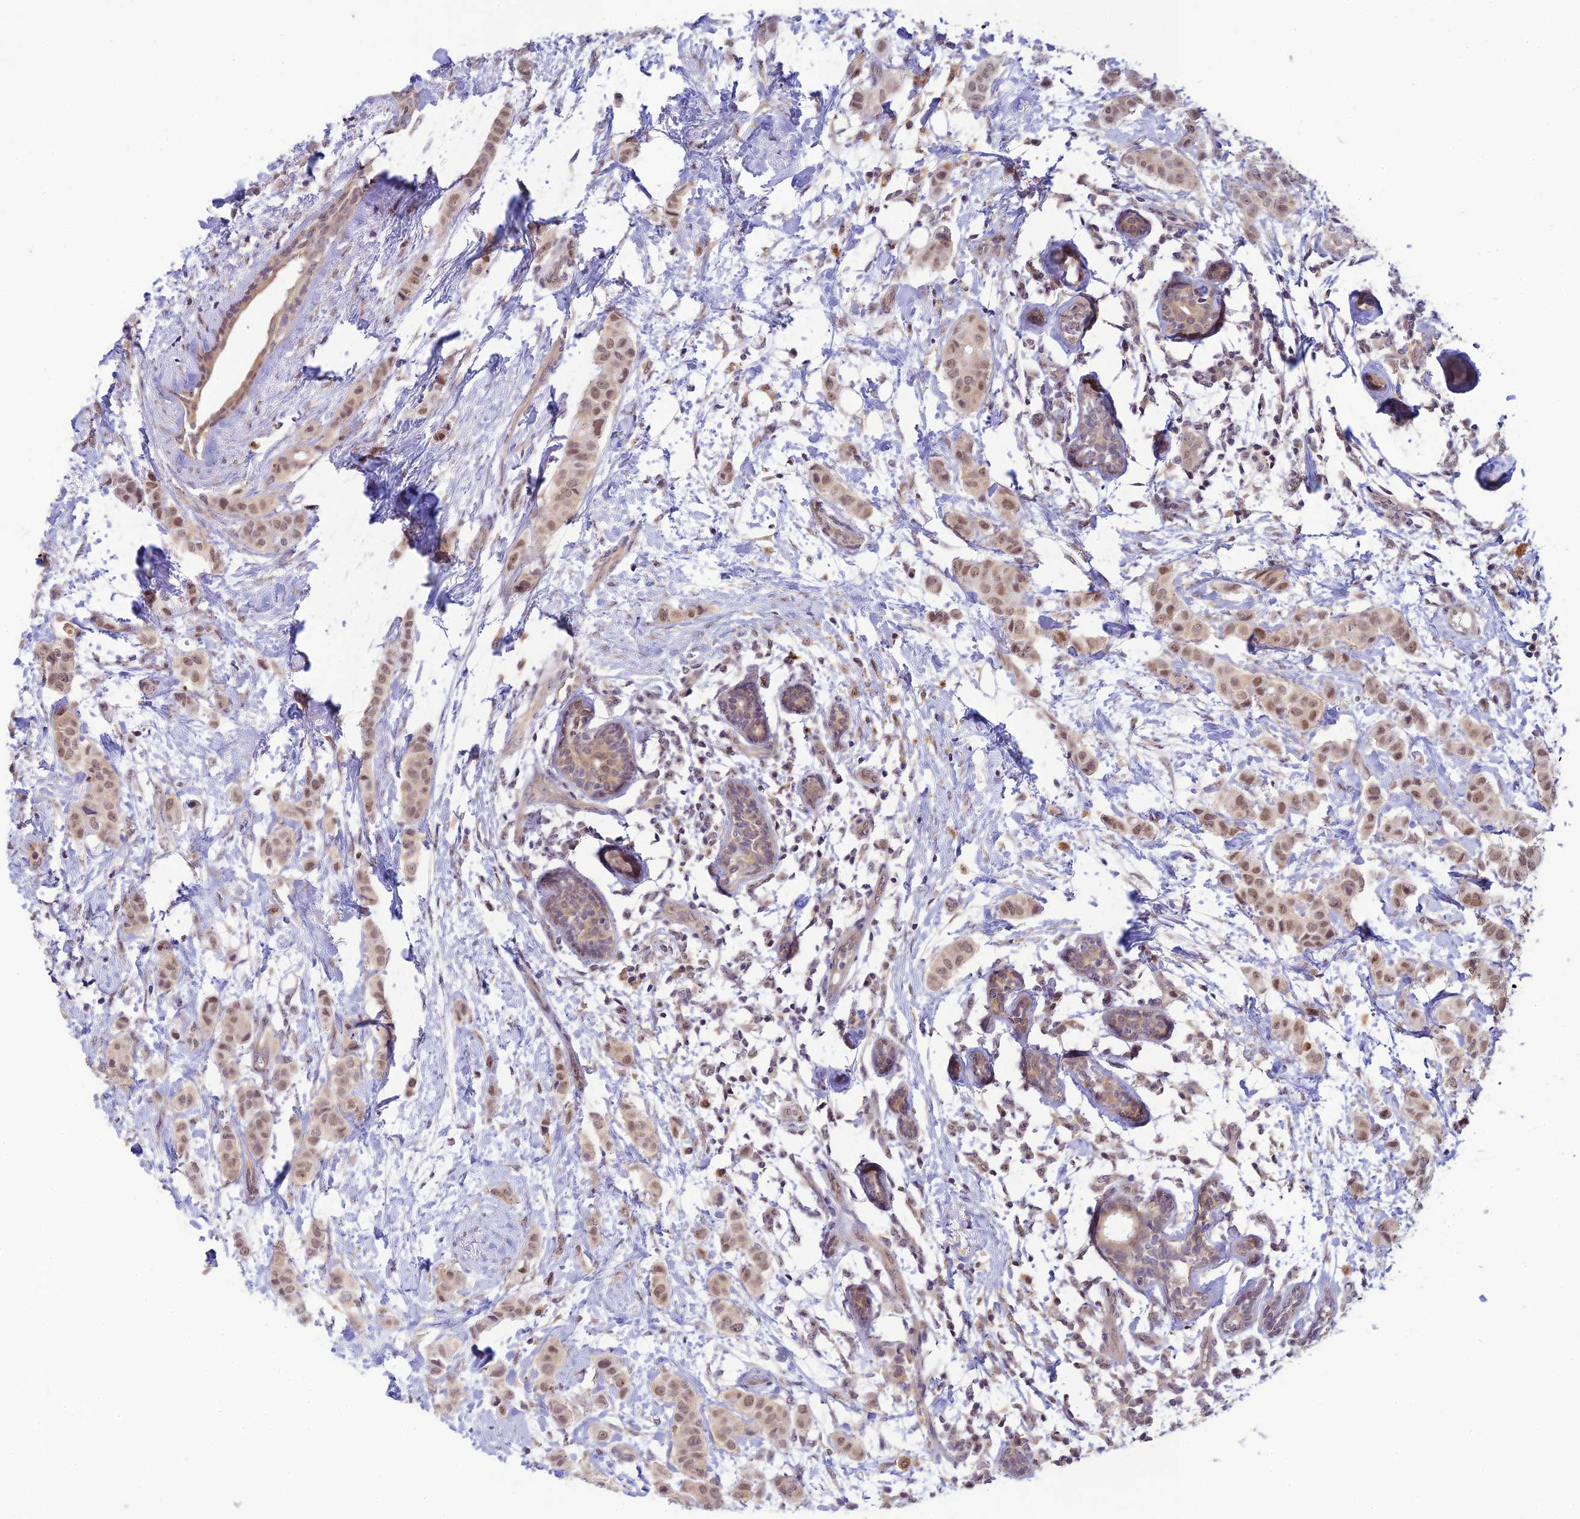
{"staining": {"intensity": "moderate", "quantity": ">75%", "location": "nuclear"}, "tissue": "breast cancer", "cell_type": "Tumor cells", "image_type": "cancer", "snomed": [{"axis": "morphology", "description": "Duct carcinoma"}, {"axis": "topography", "description": "Breast"}], "caption": "Protein staining exhibits moderate nuclear staining in about >75% of tumor cells in breast cancer (intraductal carcinoma). (DAB IHC with brightfield microscopy, high magnification).", "gene": "SKIC8", "patient": {"sex": "female", "age": 40}}